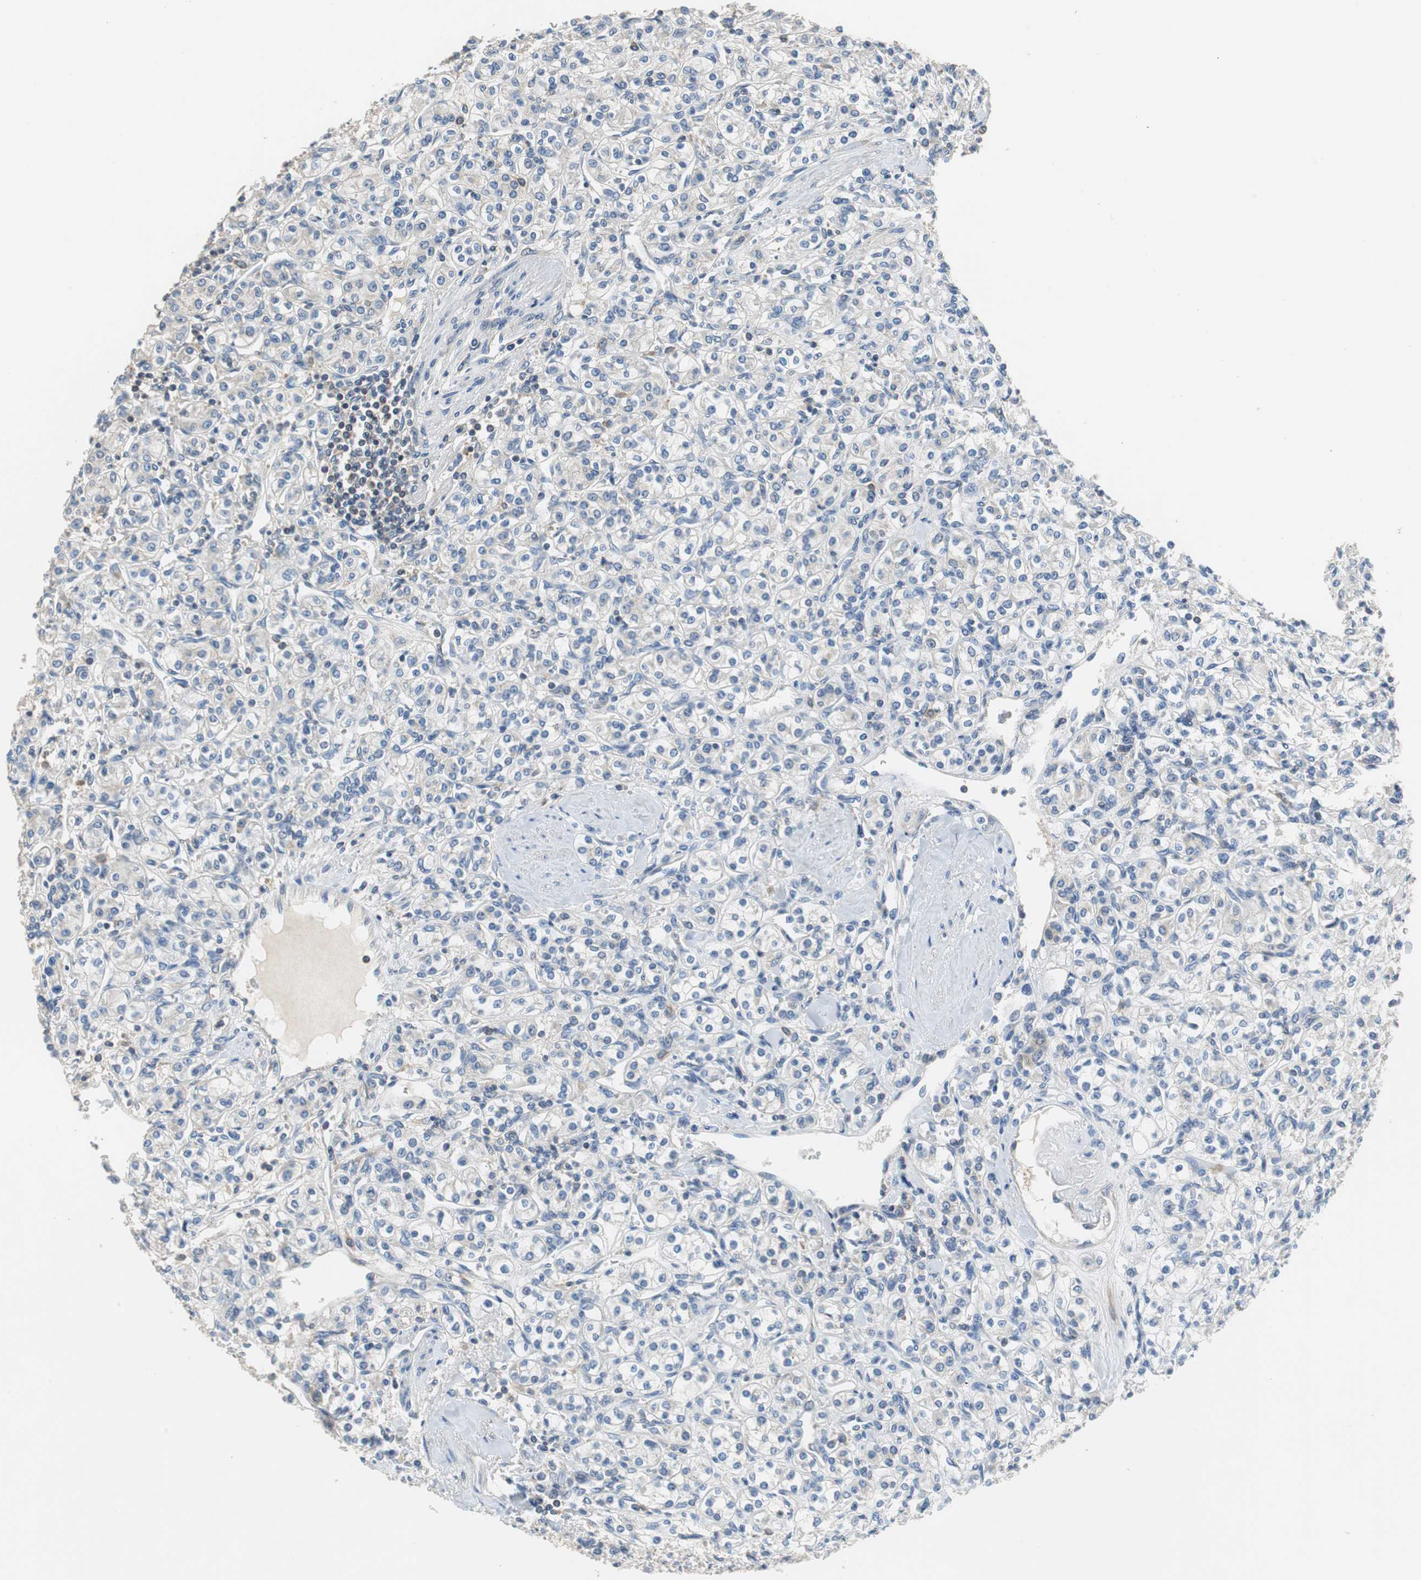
{"staining": {"intensity": "negative", "quantity": "none", "location": "none"}, "tissue": "renal cancer", "cell_type": "Tumor cells", "image_type": "cancer", "snomed": [{"axis": "morphology", "description": "Adenocarcinoma, NOS"}, {"axis": "topography", "description": "Kidney"}], "caption": "Immunohistochemistry (IHC) of adenocarcinoma (renal) reveals no staining in tumor cells.", "gene": "PRKCA", "patient": {"sex": "male", "age": 77}}